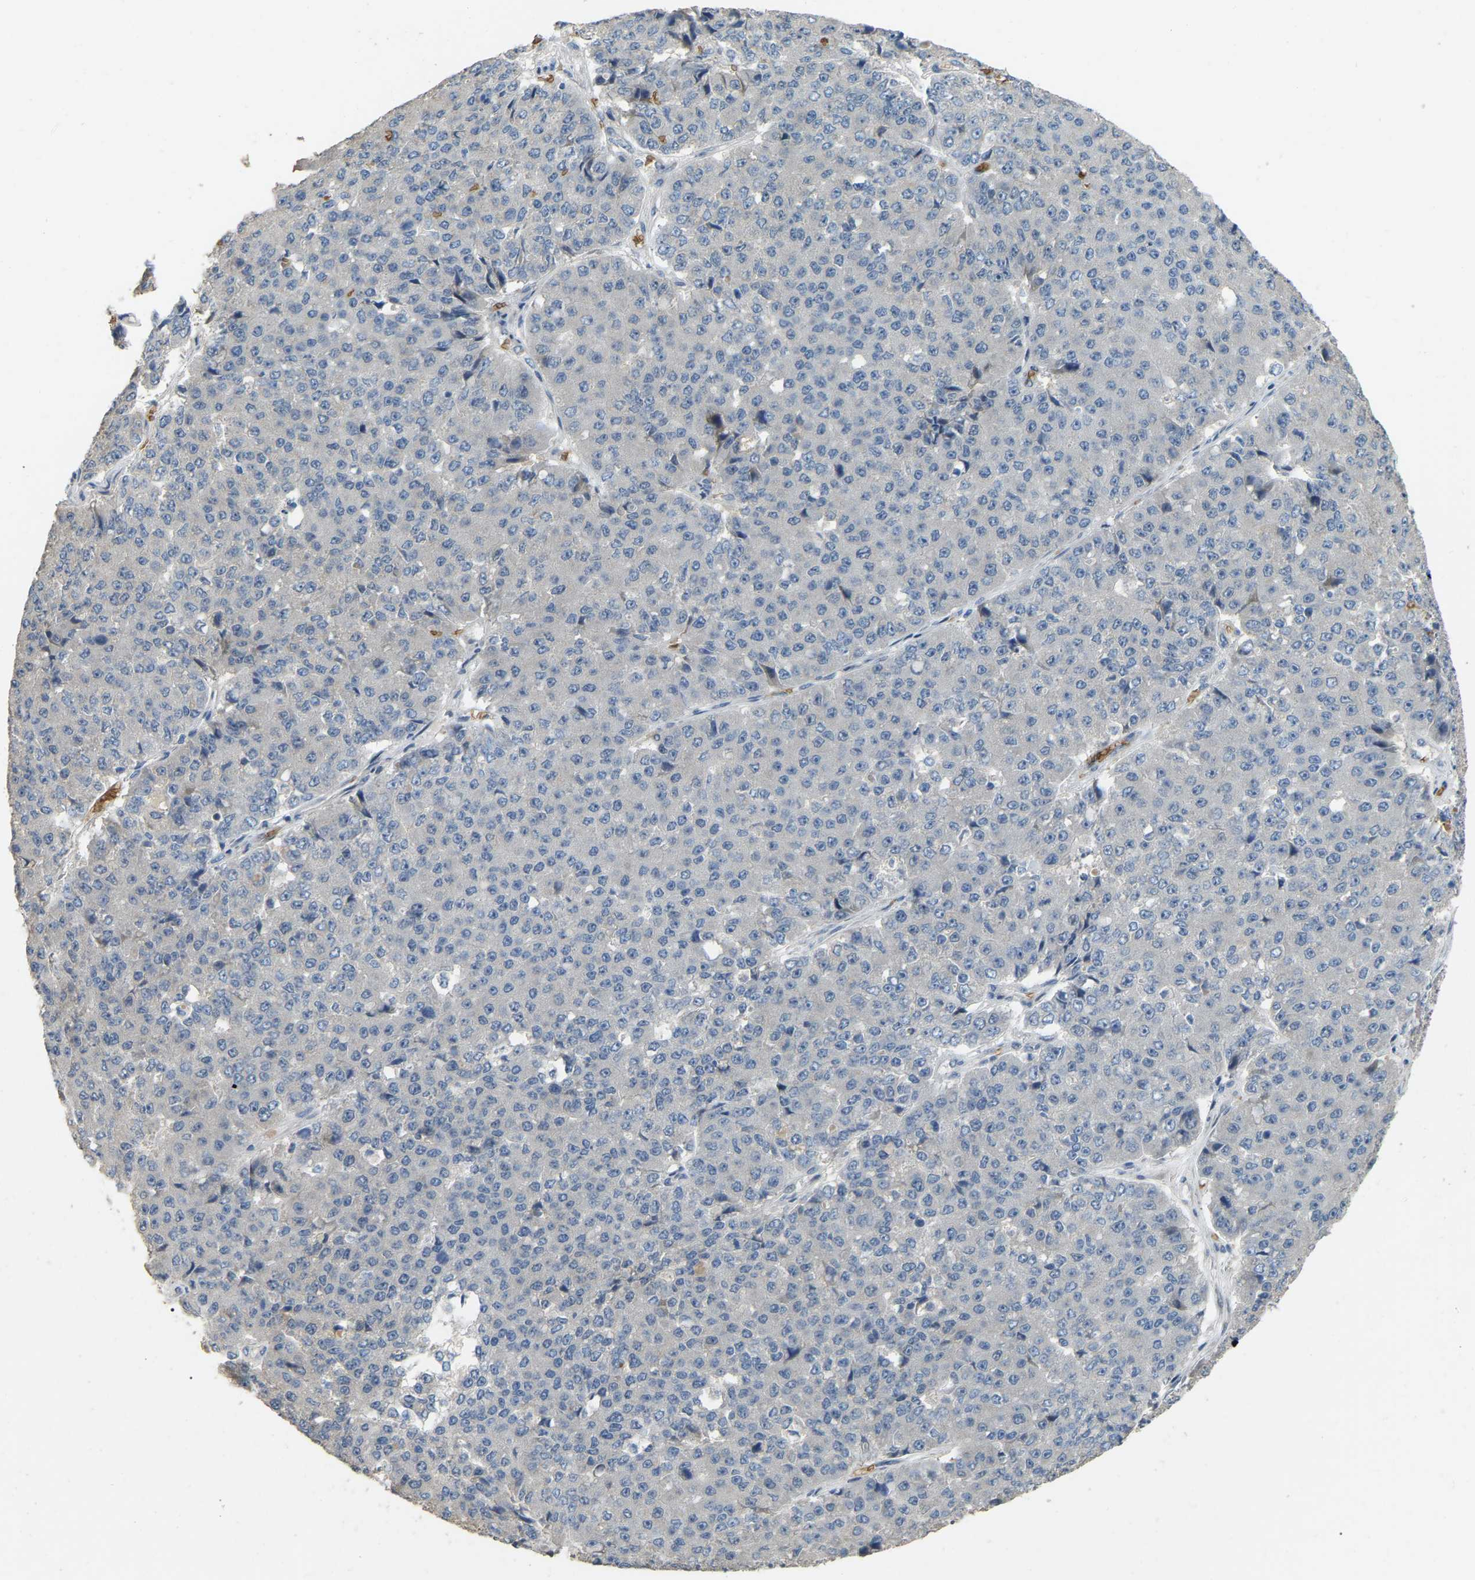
{"staining": {"intensity": "negative", "quantity": "none", "location": "none"}, "tissue": "pancreatic cancer", "cell_type": "Tumor cells", "image_type": "cancer", "snomed": [{"axis": "morphology", "description": "Adenocarcinoma, NOS"}, {"axis": "topography", "description": "Pancreas"}], "caption": "DAB immunohistochemical staining of pancreatic cancer (adenocarcinoma) displays no significant expression in tumor cells.", "gene": "CFAP298", "patient": {"sex": "male", "age": 50}}